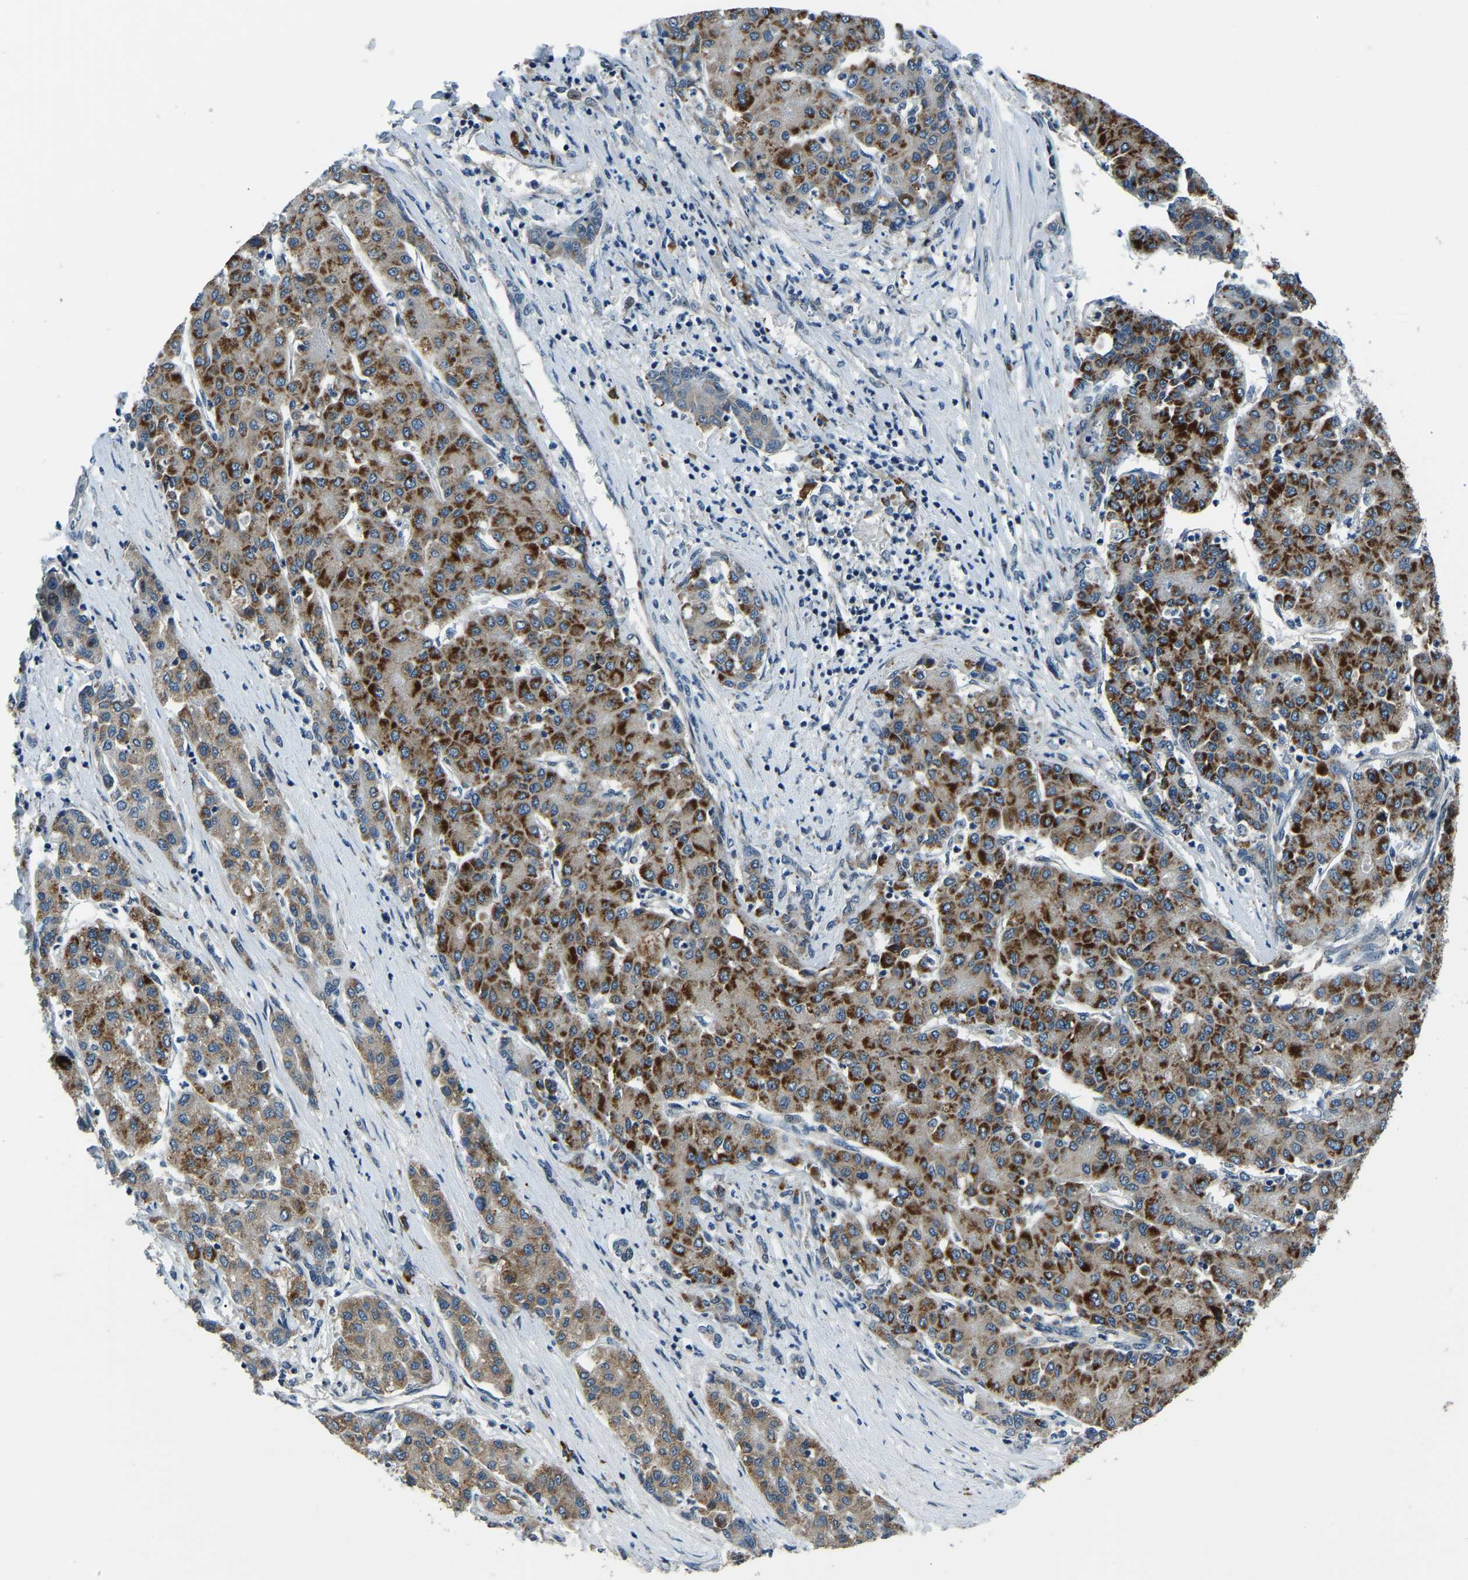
{"staining": {"intensity": "strong", "quantity": ">75%", "location": "cytoplasmic/membranous"}, "tissue": "liver cancer", "cell_type": "Tumor cells", "image_type": "cancer", "snomed": [{"axis": "morphology", "description": "Carcinoma, Hepatocellular, NOS"}, {"axis": "topography", "description": "Liver"}], "caption": "Immunohistochemistry (IHC) histopathology image of human liver cancer stained for a protein (brown), which reveals high levels of strong cytoplasmic/membranous staining in about >75% of tumor cells.", "gene": "ING2", "patient": {"sex": "male", "age": 65}}